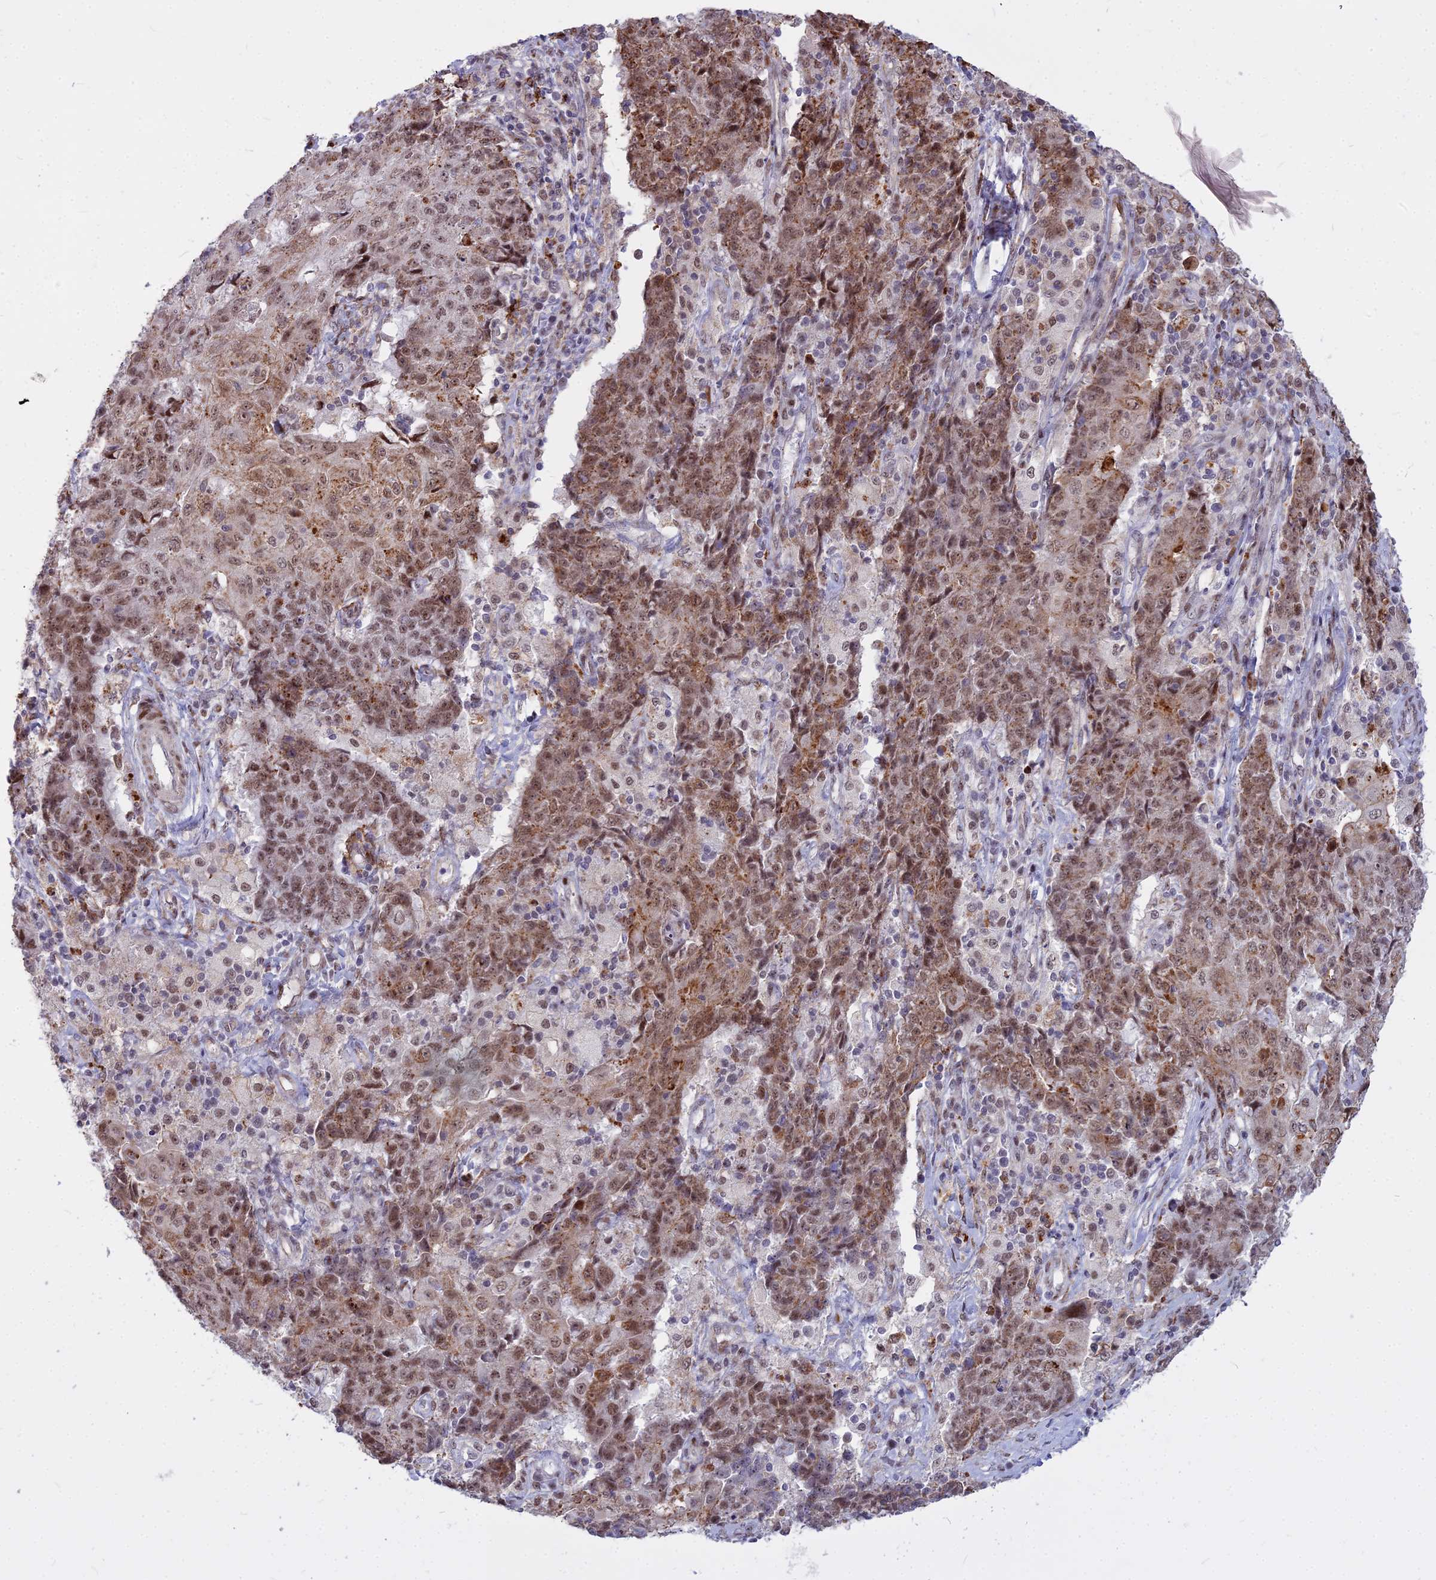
{"staining": {"intensity": "moderate", "quantity": ">75%", "location": "cytoplasmic/membranous,nuclear"}, "tissue": "ovarian cancer", "cell_type": "Tumor cells", "image_type": "cancer", "snomed": [{"axis": "morphology", "description": "Carcinoma, endometroid"}, {"axis": "topography", "description": "Ovary"}], "caption": "A high-resolution photomicrograph shows immunohistochemistry (IHC) staining of endometroid carcinoma (ovarian), which displays moderate cytoplasmic/membranous and nuclear staining in approximately >75% of tumor cells.", "gene": "ALG10", "patient": {"sex": "female", "age": 42}}